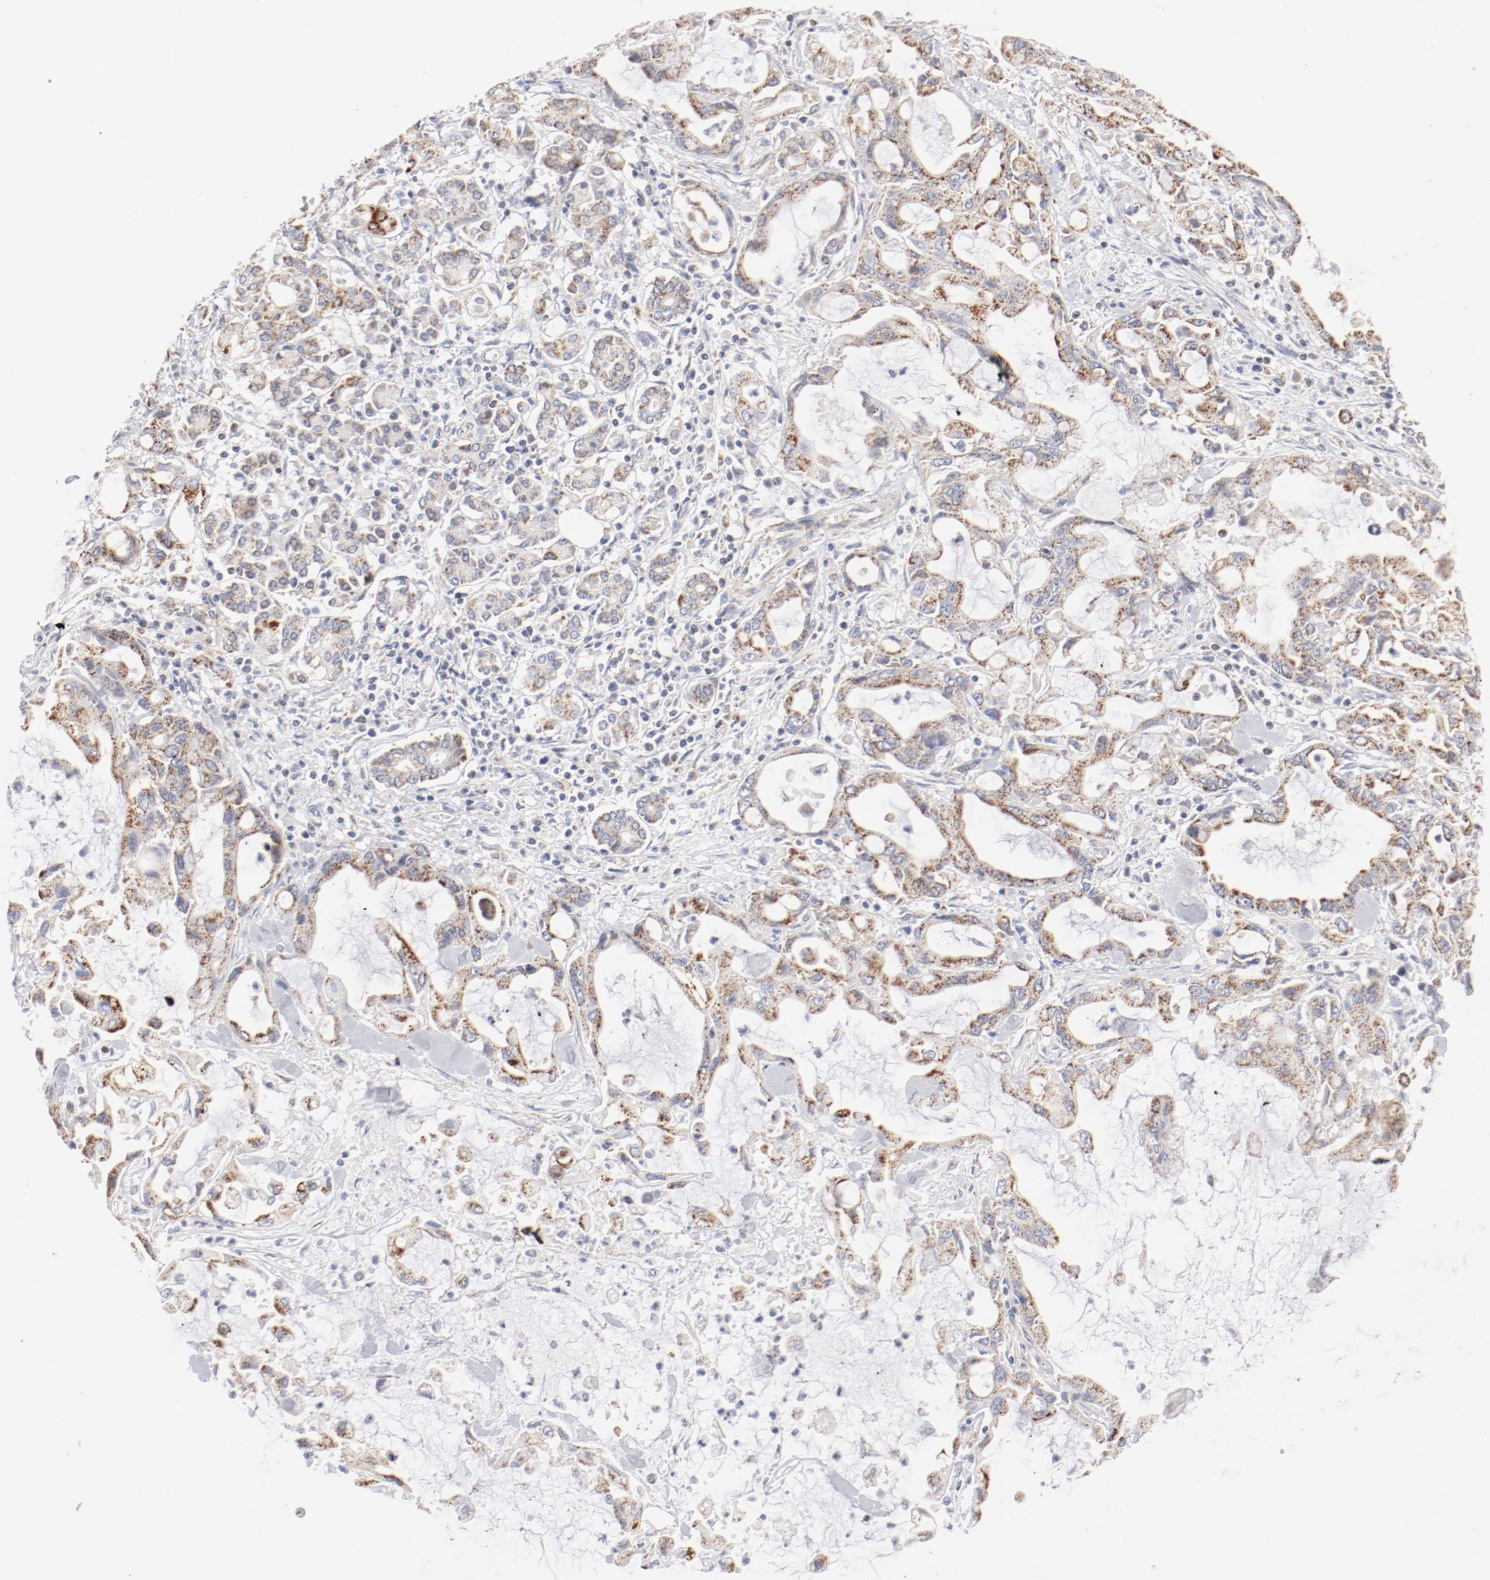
{"staining": {"intensity": "moderate", "quantity": ">75%", "location": "cytoplasmic/membranous"}, "tissue": "pancreatic cancer", "cell_type": "Tumor cells", "image_type": "cancer", "snomed": [{"axis": "morphology", "description": "Adenocarcinoma, NOS"}, {"axis": "topography", "description": "Pancreas"}], "caption": "Moderate cytoplasmic/membranous protein staining is identified in about >75% of tumor cells in adenocarcinoma (pancreatic). The protein is stained brown, and the nuclei are stained in blue (DAB (3,3'-diaminobenzidine) IHC with brightfield microscopy, high magnification).", "gene": "MRPL58", "patient": {"sex": "female", "age": 57}}